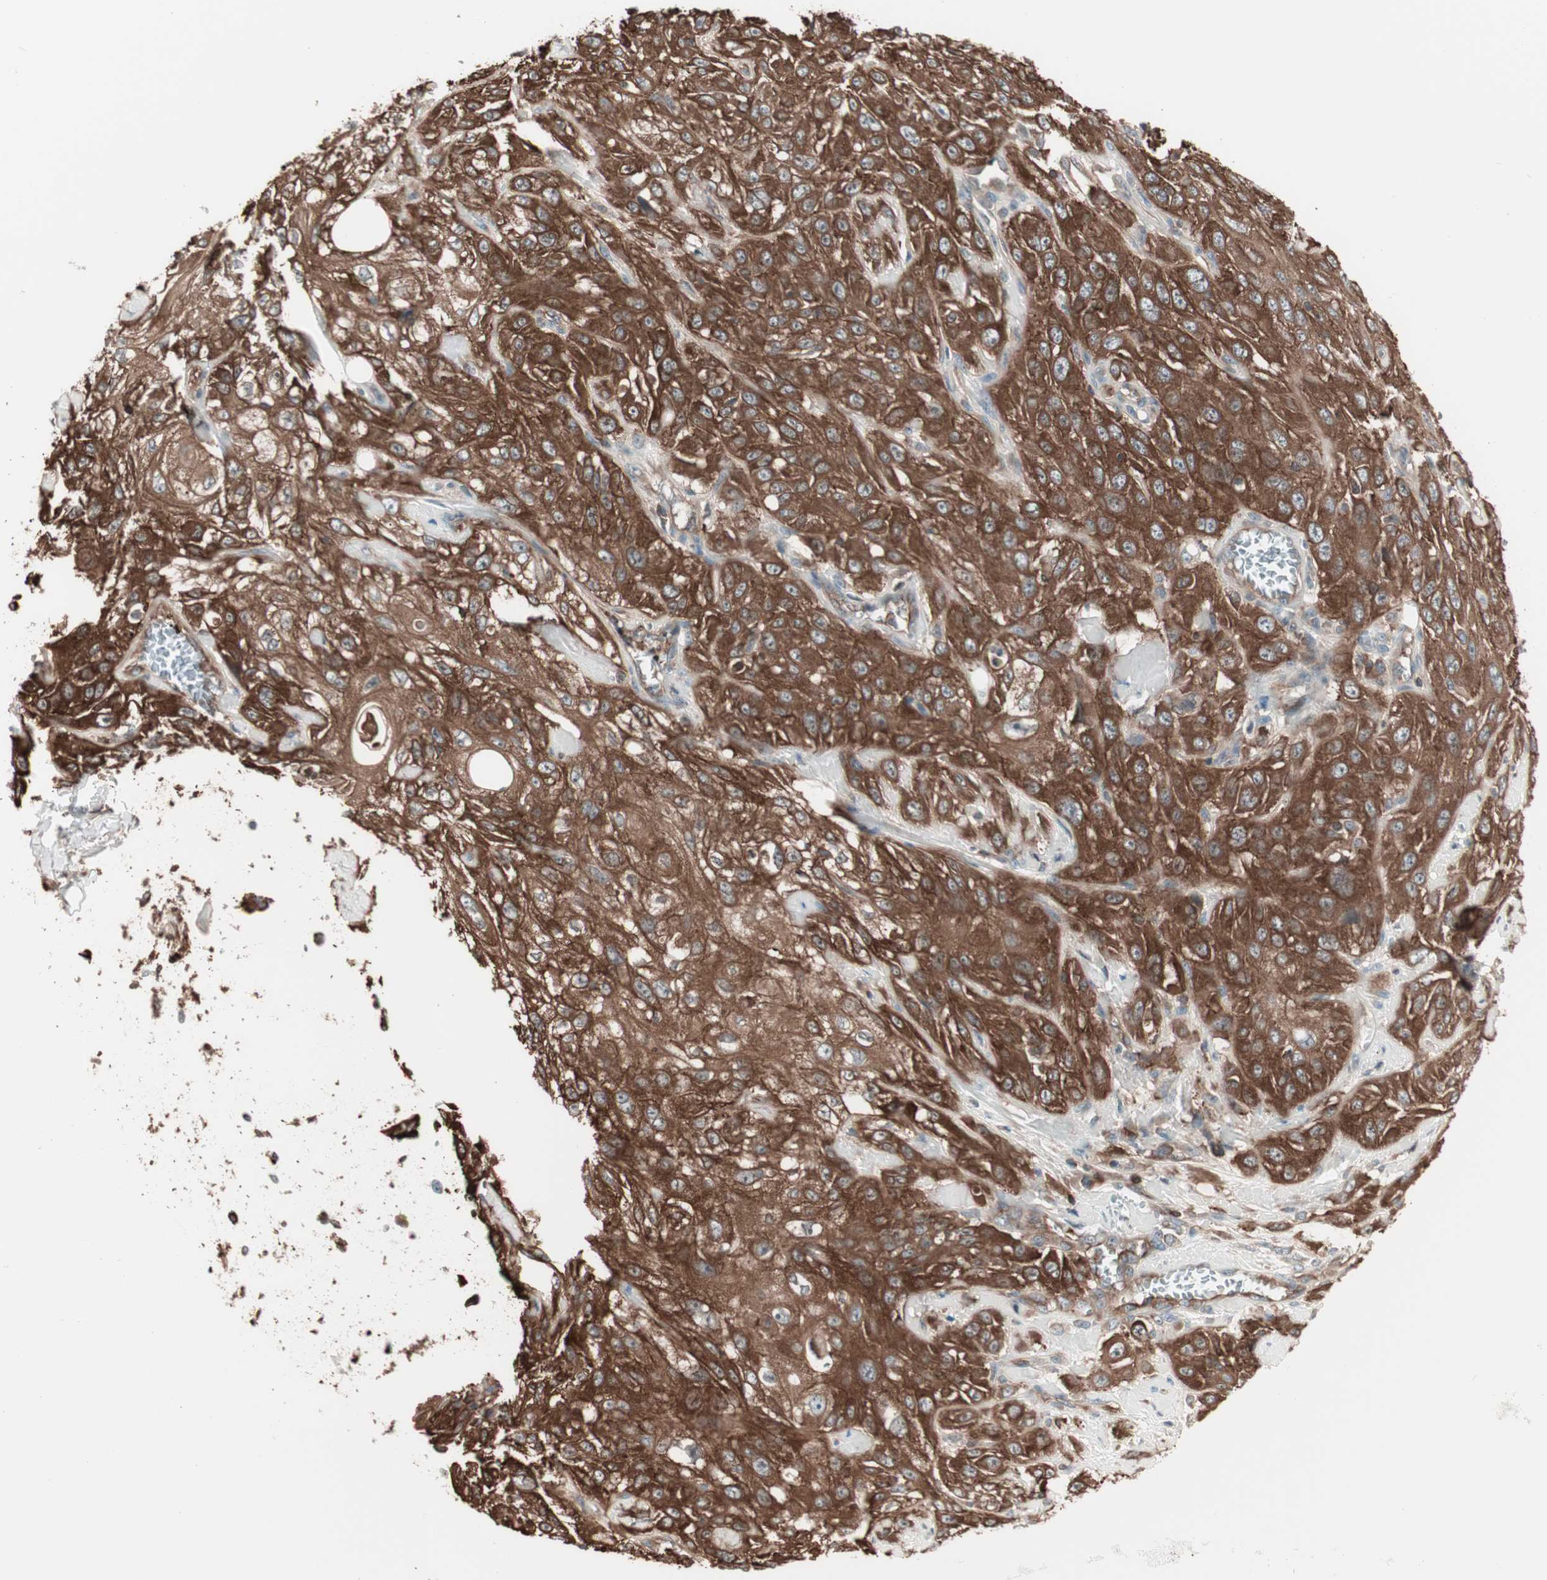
{"staining": {"intensity": "strong", "quantity": ">75%", "location": "cytoplasmic/membranous"}, "tissue": "skin cancer", "cell_type": "Tumor cells", "image_type": "cancer", "snomed": [{"axis": "morphology", "description": "Squamous cell carcinoma, NOS"}, {"axis": "morphology", "description": "Squamous cell carcinoma, metastatic, NOS"}, {"axis": "topography", "description": "Skin"}, {"axis": "topography", "description": "Lymph node"}], "caption": "Squamous cell carcinoma (skin) stained with immunohistochemistry (IHC) reveals strong cytoplasmic/membranous expression in about >75% of tumor cells.", "gene": "TCP11L1", "patient": {"sex": "male", "age": 75}}